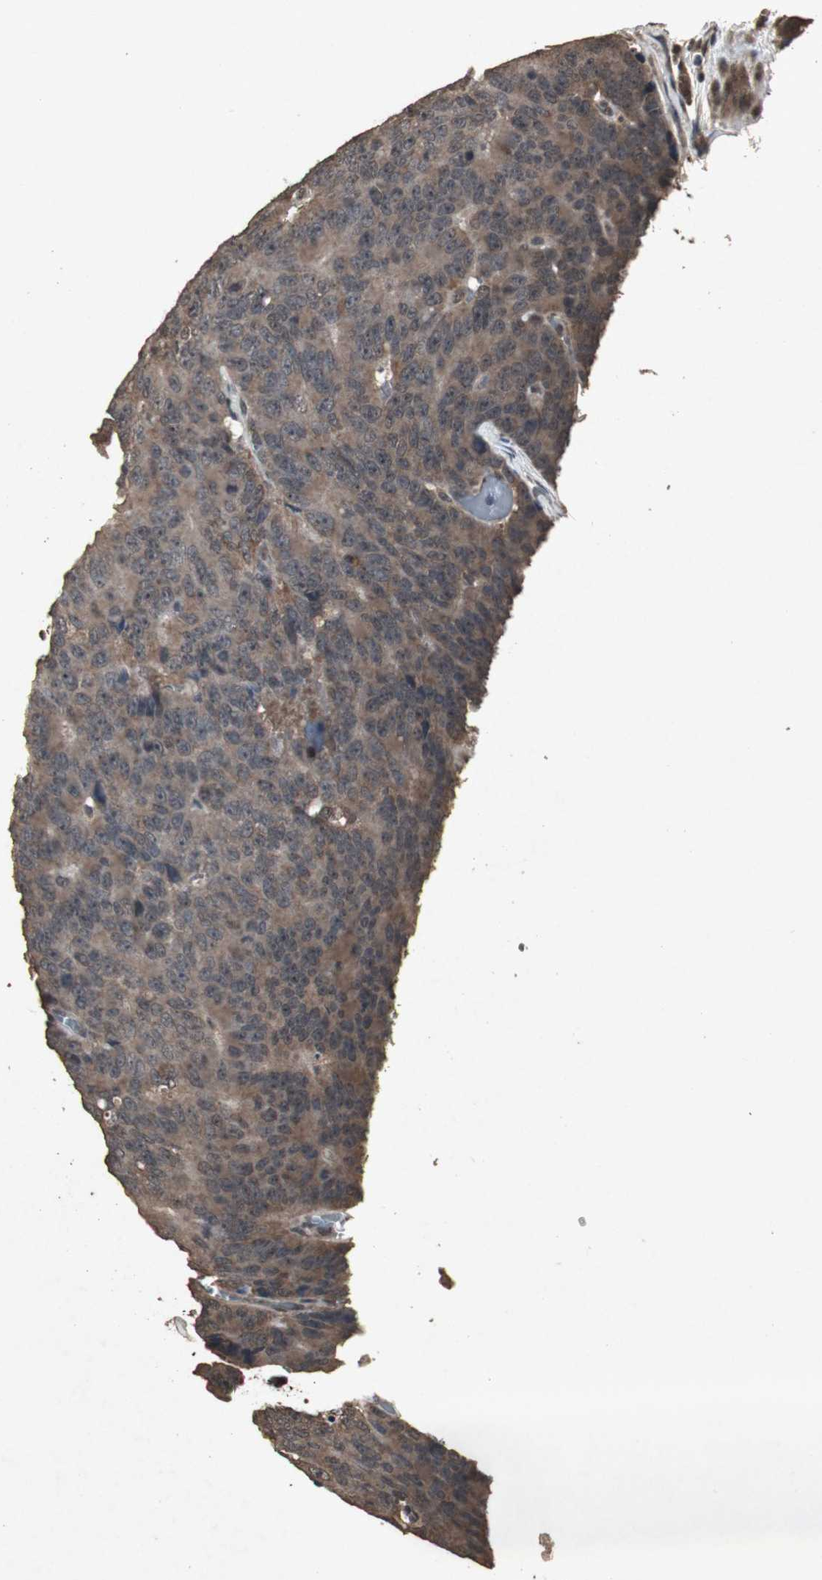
{"staining": {"intensity": "moderate", "quantity": ">75%", "location": "cytoplasmic/membranous"}, "tissue": "colorectal cancer", "cell_type": "Tumor cells", "image_type": "cancer", "snomed": [{"axis": "morphology", "description": "Adenocarcinoma, NOS"}, {"axis": "topography", "description": "Colon"}], "caption": "Human colorectal cancer (adenocarcinoma) stained with a protein marker displays moderate staining in tumor cells.", "gene": "EMX1", "patient": {"sex": "female", "age": 86}}